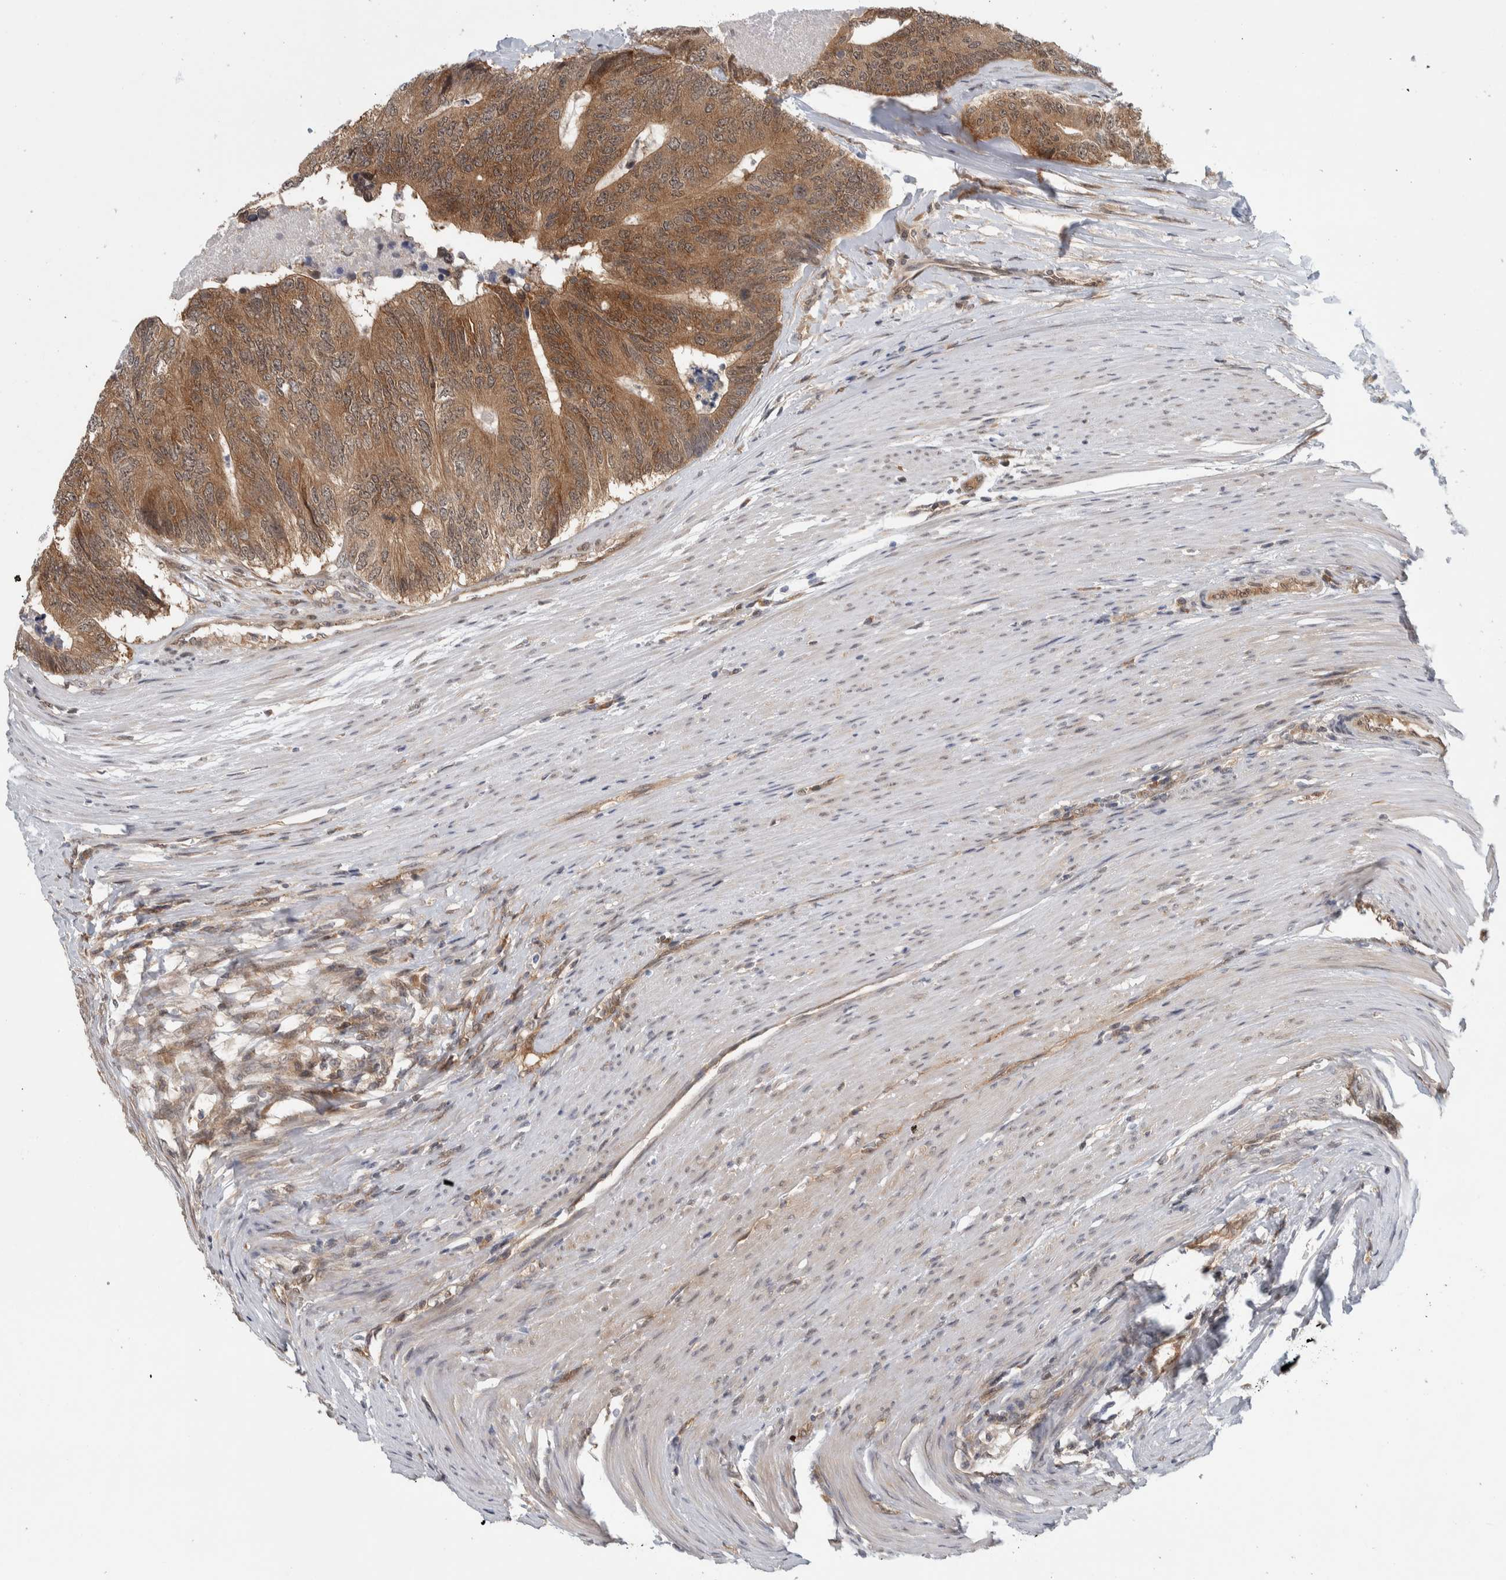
{"staining": {"intensity": "strong", "quantity": ">75%", "location": "cytoplasmic/membranous"}, "tissue": "colorectal cancer", "cell_type": "Tumor cells", "image_type": "cancer", "snomed": [{"axis": "morphology", "description": "Adenocarcinoma, NOS"}, {"axis": "topography", "description": "Colon"}], "caption": "This is a histology image of IHC staining of adenocarcinoma (colorectal), which shows strong staining in the cytoplasmic/membranous of tumor cells.", "gene": "CCDC43", "patient": {"sex": "female", "age": 67}}